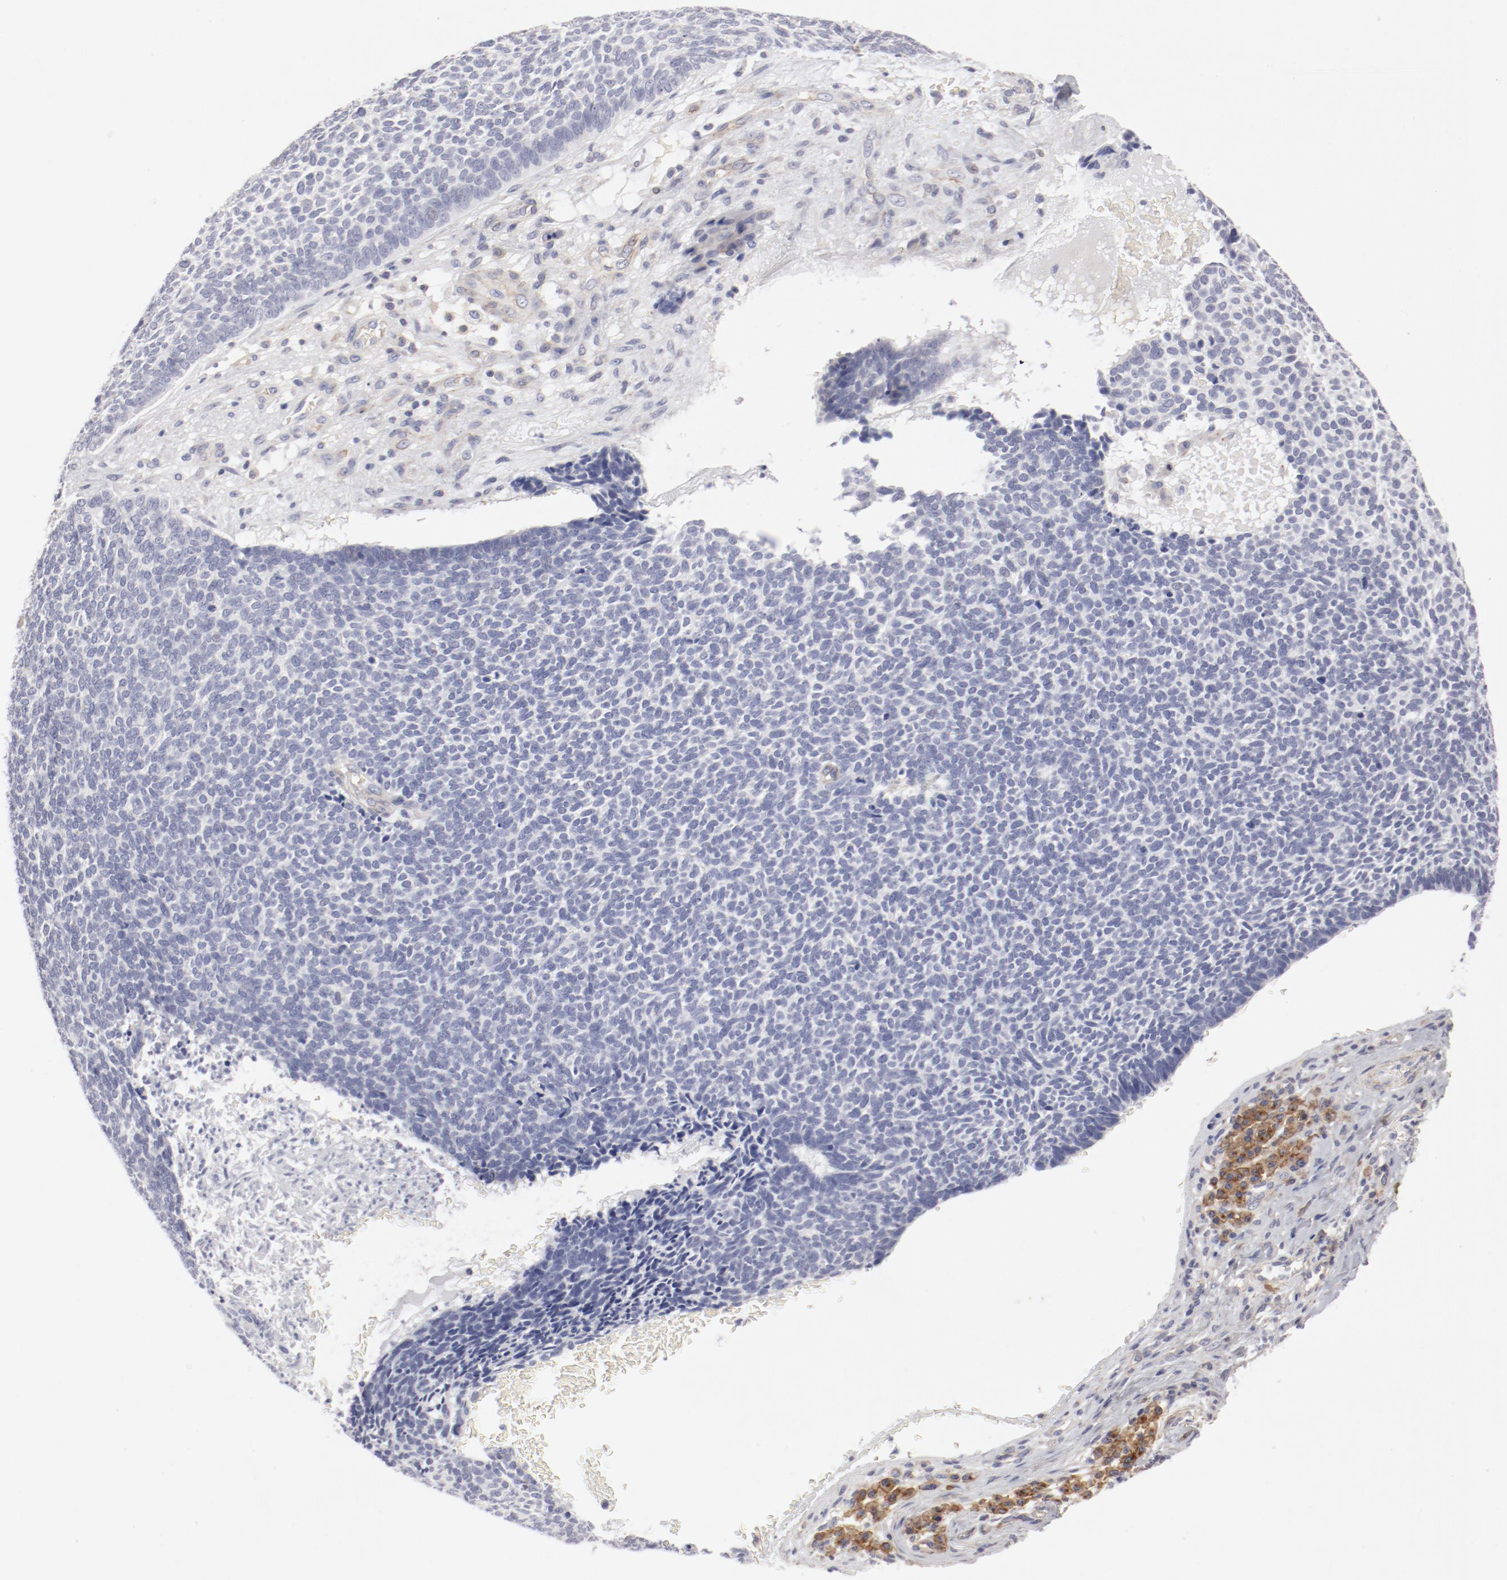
{"staining": {"intensity": "negative", "quantity": "none", "location": "none"}, "tissue": "skin cancer", "cell_type": "Tumor cells", "image_type": "cancer", "snomed": [{"axis": "morphology", "description": "Basal cell carcinoma"}, {"axis": "topography", "description": "Skin"}], "caption": "Immunohistochemical staining of human skin basal cell carcinoma reveals no significant staining in tumor cells.", "gene": "LAX1", "patient": {"sex": "male", "age": 87}}